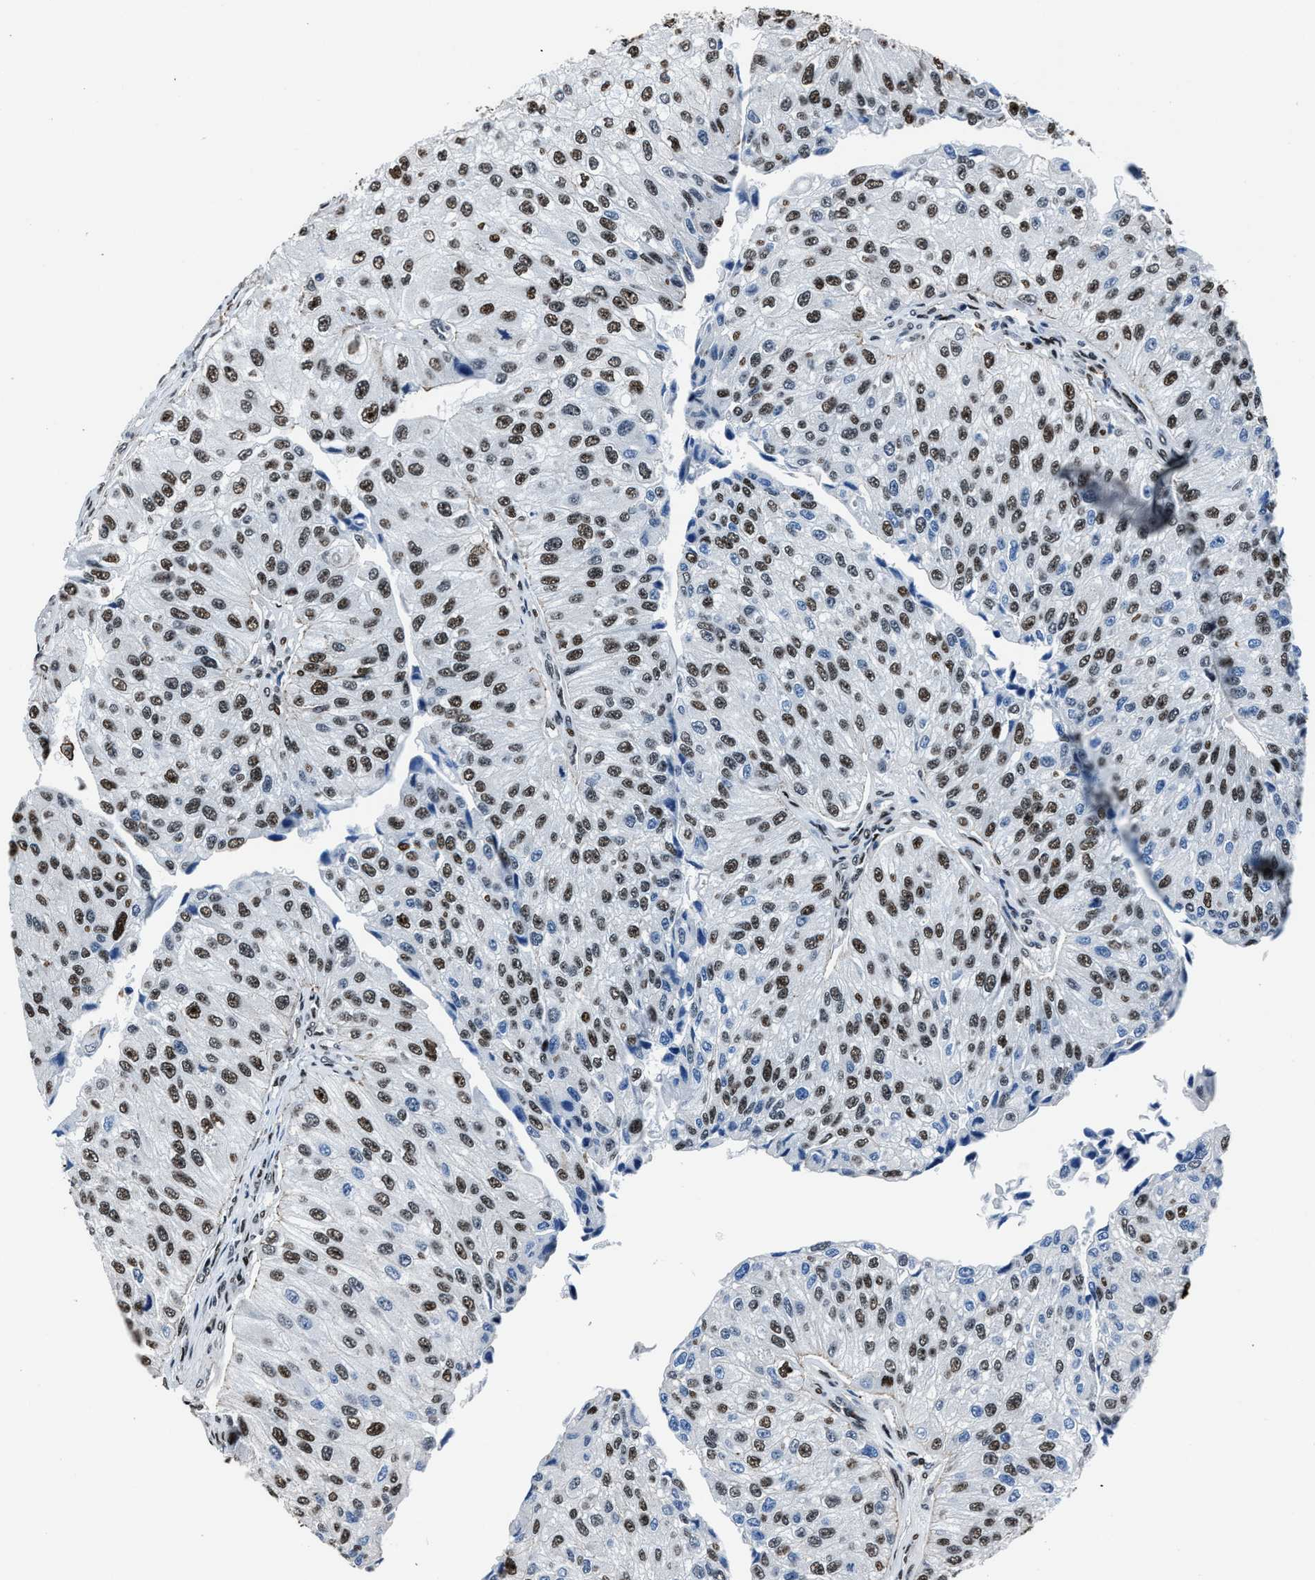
{"staining": {"intensity": "moderate", "quantity": ">75%", "location": "nuclear"}, "tissue": "urothelial cancer", "cell_type": "Tumor cells", "image_type": "cancer", "snomed": [{"axis": "morphology", "description": "Urothelial carcinoma, High grade"}, {"axis": "topography", "description": "Kidney"}, {"axis": "topography", "description": "Urinary bladder"}], "caption": "Immunohistochemical staining of human high-grade urothelial carcinoma exhibits medium levels of moderate nuclear staining in about >75% of tumor cells.", "gene": "PPIE", "patient": {"sex": "male", "age": 77}}